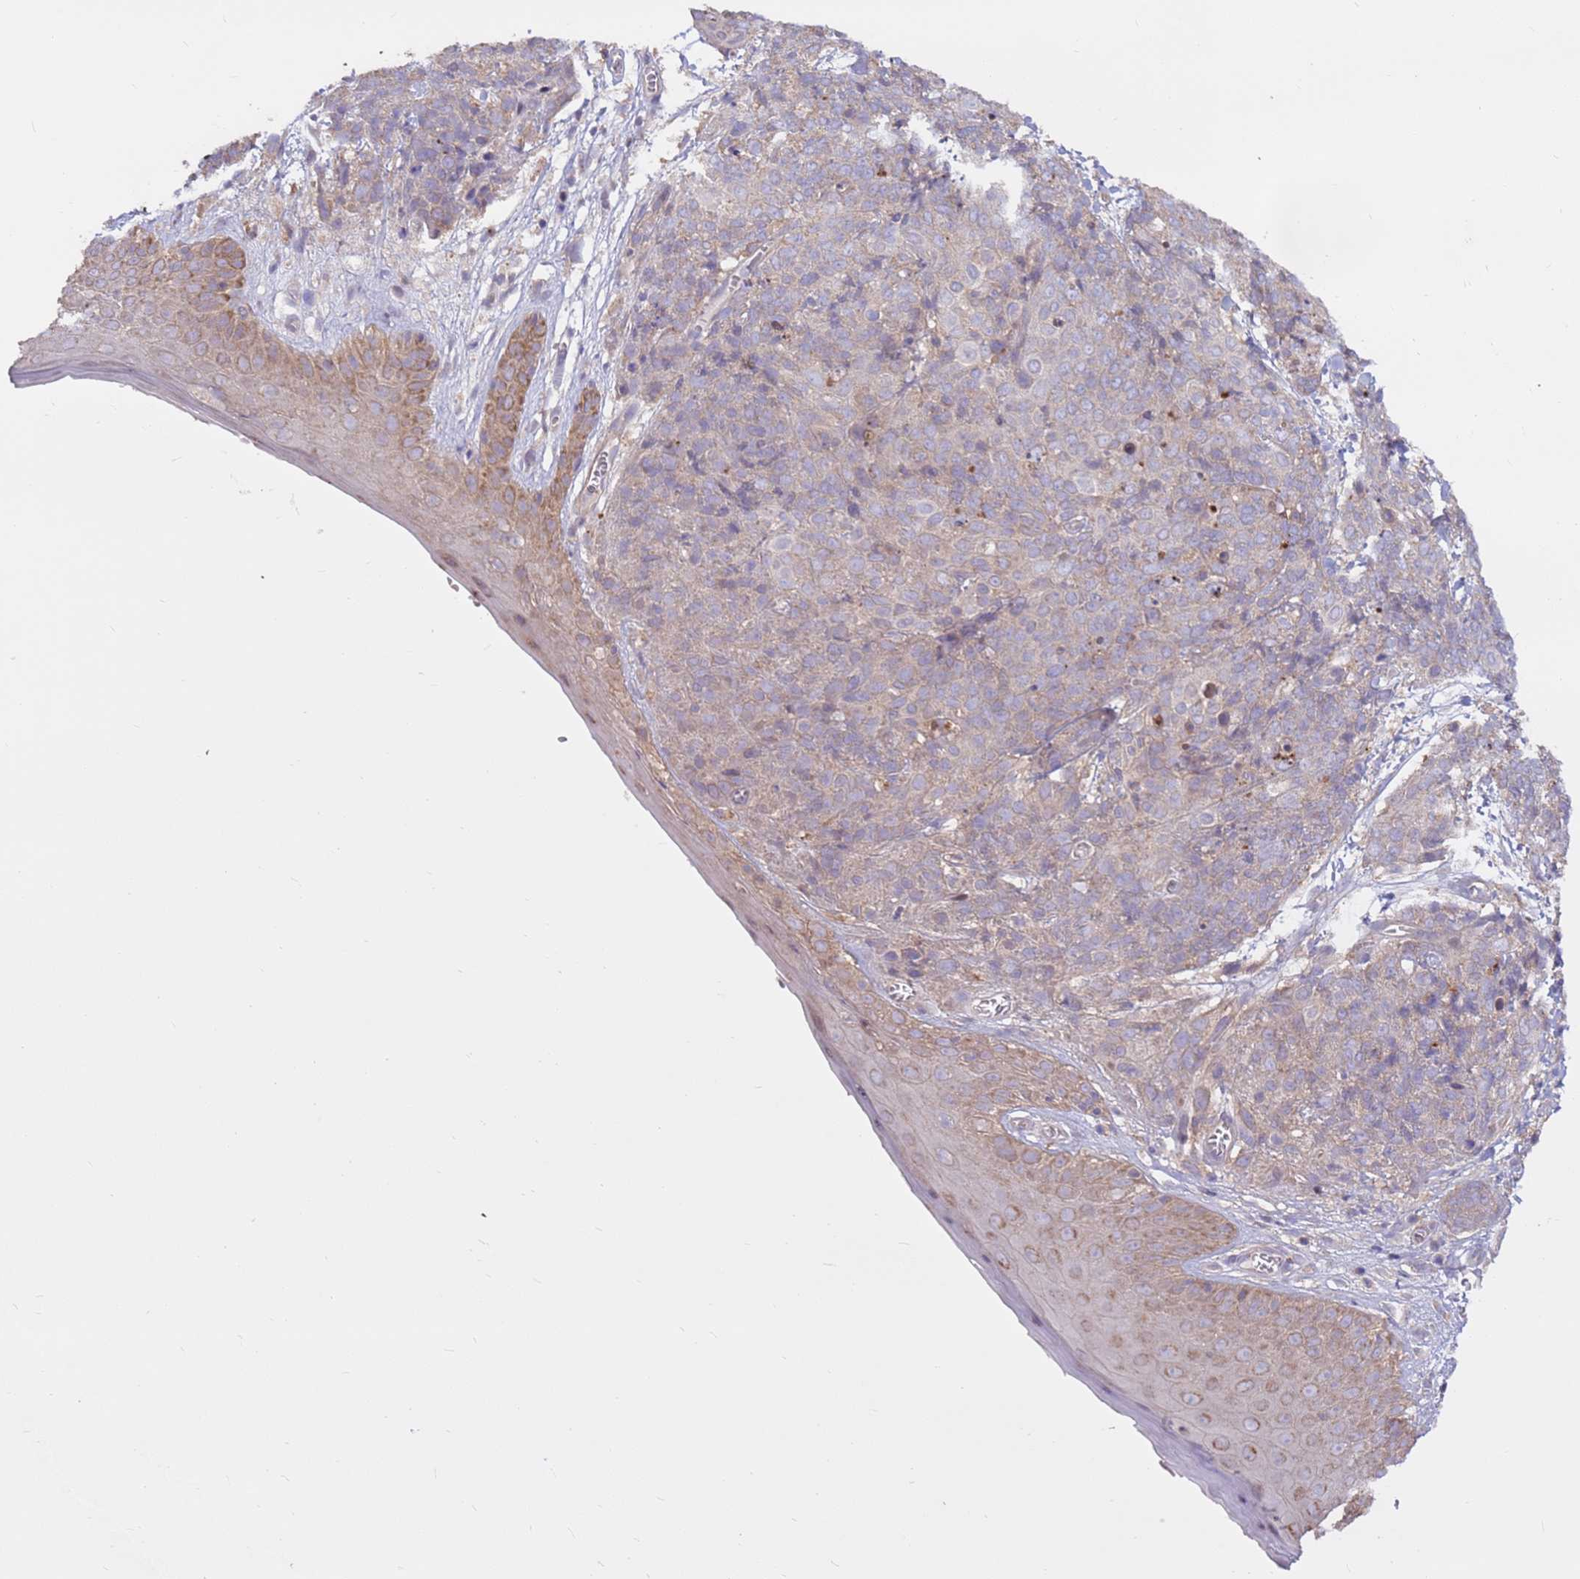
{"staining": {"intensity": "weak", "quantity": "25%-75%", "location": "cytoplasmic/membranous"}, "tissue": "skin cancer", "cell_type": "Tumor cells", "image_type": "cancer", "snomed": [{"axis": "morphology", "description": "Squamous cell carcinoma, NOS"}, {"axis": "topography", "description": "Skin"}, {"axis": "topography", "description": "Vulva"}], "caption": "This histopathology image shows skin cancer stained with IHC to label a protein in brown. The cytoplasmic/membranous of tumor cells show weak positivity for the protein. Nuclei are counter-stained blue.", "gene": "EVA1B", "patient": {"sex": "female", "age": 85}}